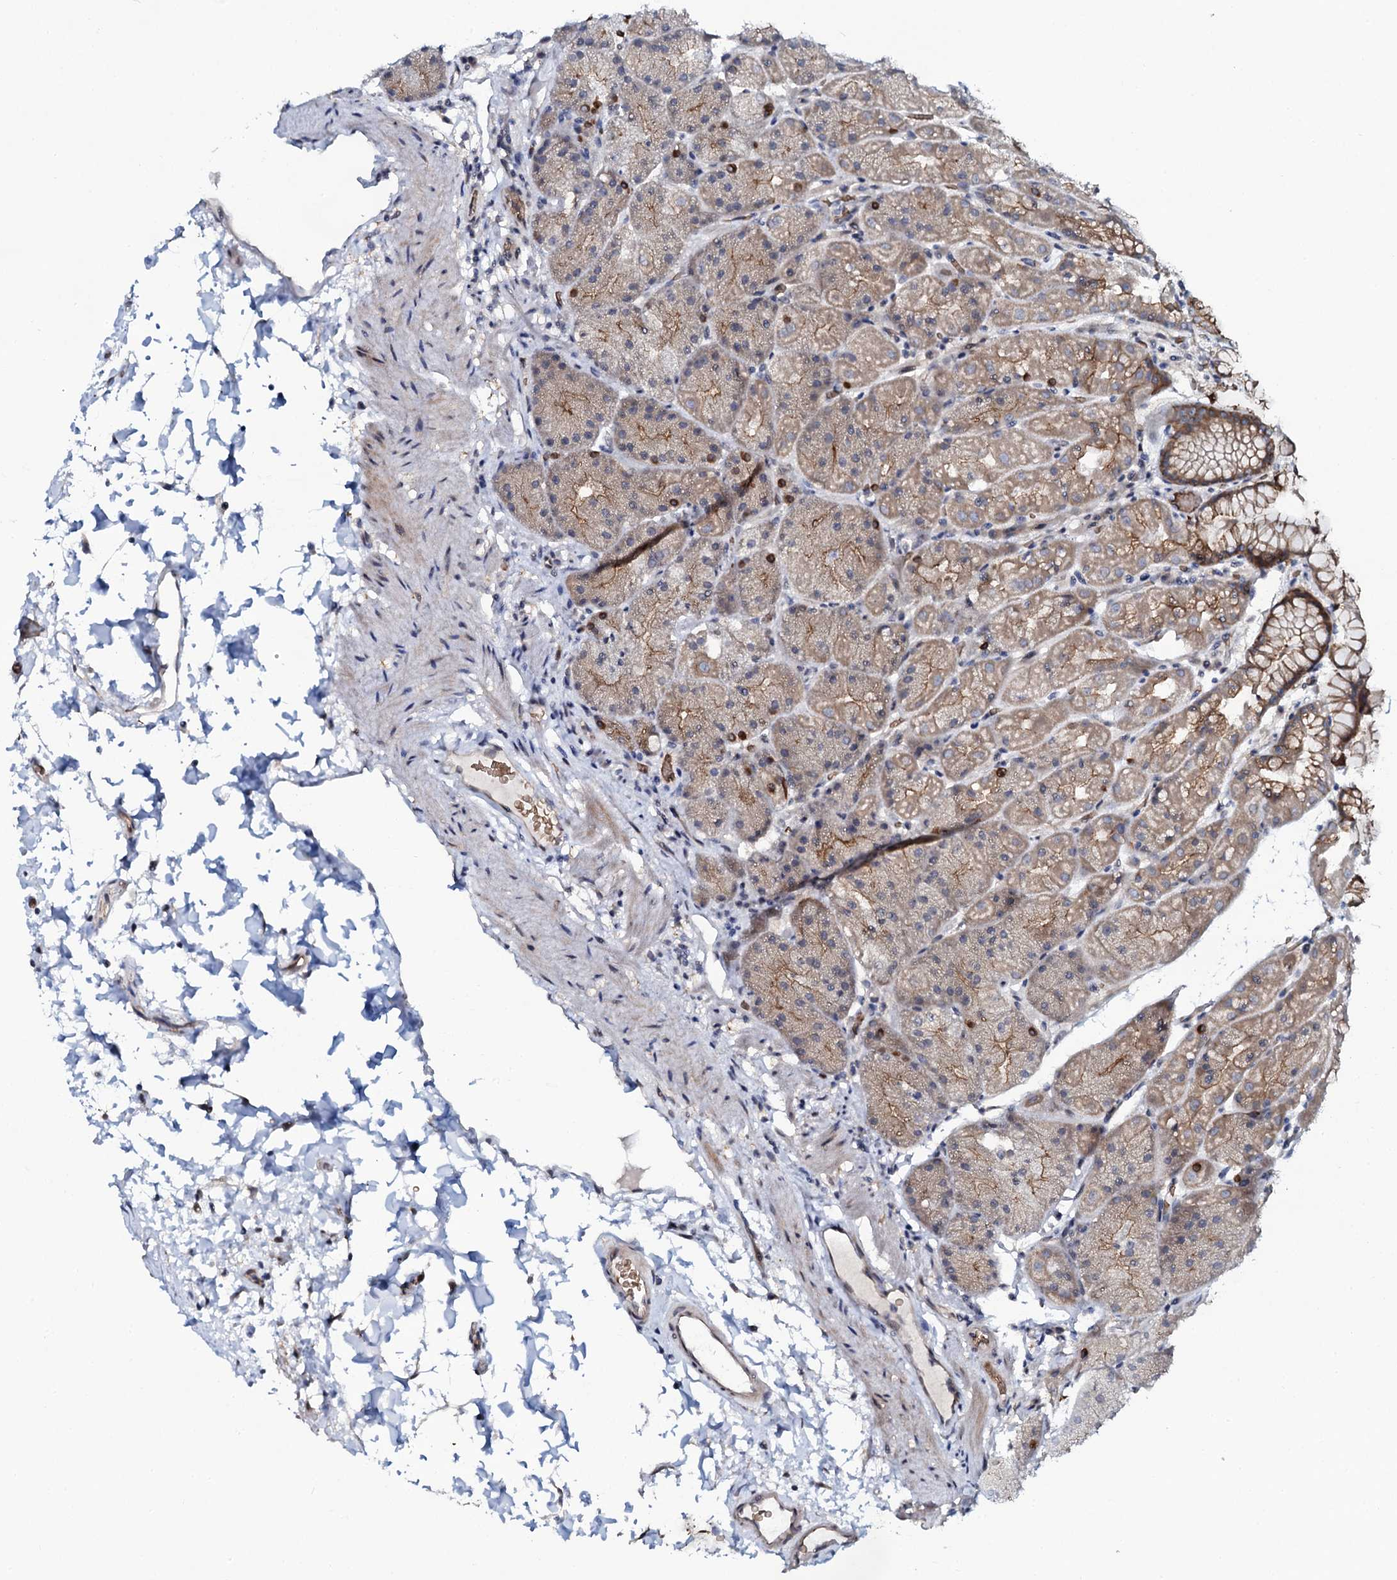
{"staining": {"intensity": "moderate", "quantity": ">75%", "location": "cytoplasmic/membranous"}, "tissue": "stomach", "cell_type": "Glandular cells", "image_type": "normal", "snomed": [{"axis": "morphology", "description": "Normal tissue, NOS"}, {"axis": "topography", "description": "Stomach, upper"}, {"axis": "topography", "description": "Stomach, lower"}], "caption": "Immunohistochemical staining of unremarkable human stomach exhibits >75% levels of moderate cytoplasmic/membranous protein expression in approximately >75% of glandular cells.", "gene": "C10orf88", "patient": {"sex": "male", "age": 67}}